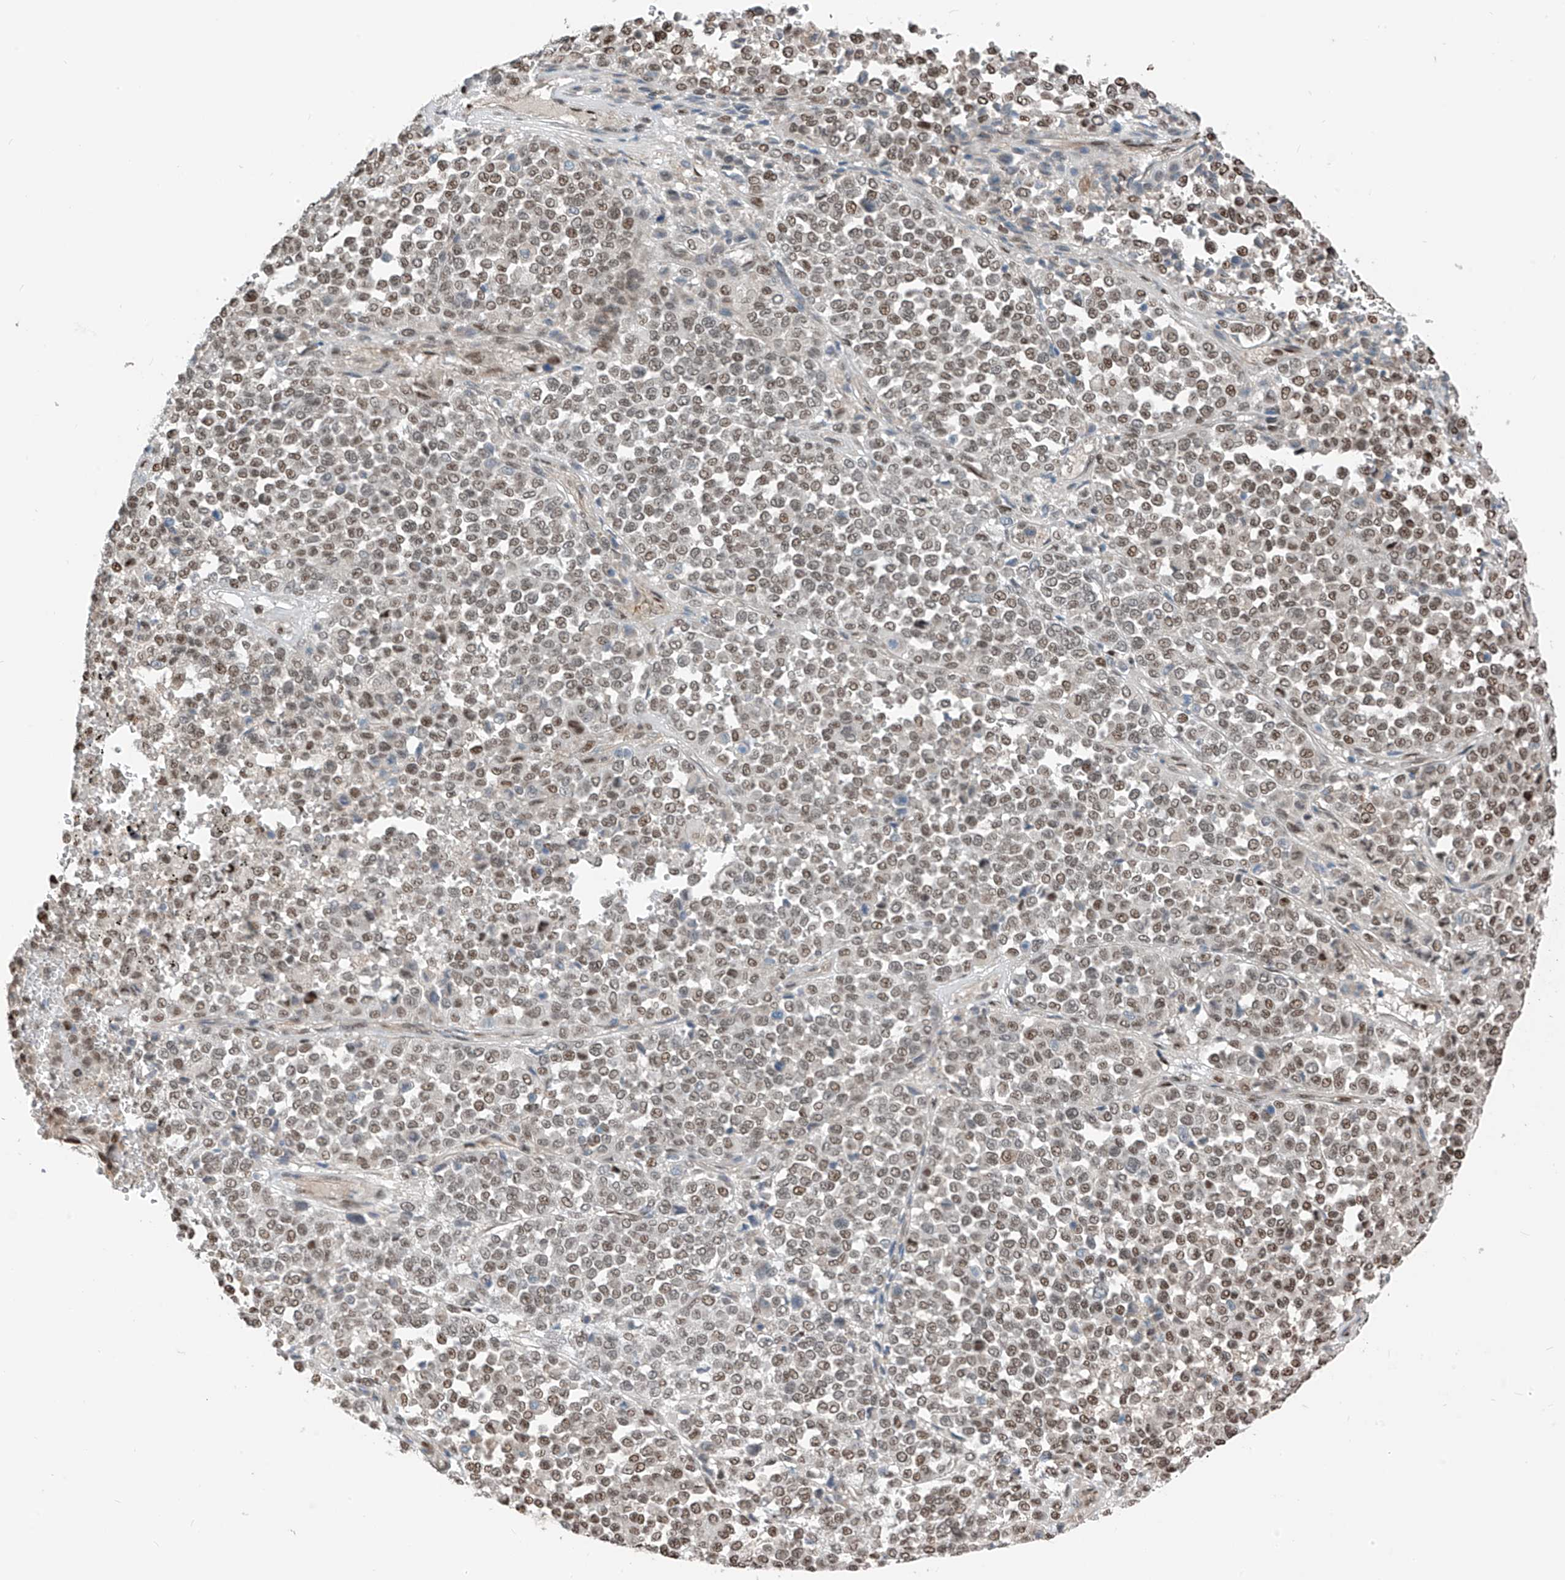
{"staining": {"intensity": "moderate", "quantity": ">75%", "location": "nuclear"}, "tissue": "melanoma", "cell_type": "Tumor cells", "image_type": "cancer", "snomed": [{"axis": "morphology", "description": "Malignant melanoma, Metastatic site"}, {"axis": "topography", "description": "Pancreas"}], "caption": "Malignant melanoma (metastatic site) tissue displays moderate nuclear positivity in about >75% of tumor cells, visualized by immunohistochemistry. (DAB (3,3'-diaminobenzidine) IHC, brown staining for protein, blue staining for nuclei).", "gene": "RBP7", "patient": {"sex": "female", "age": 30}}